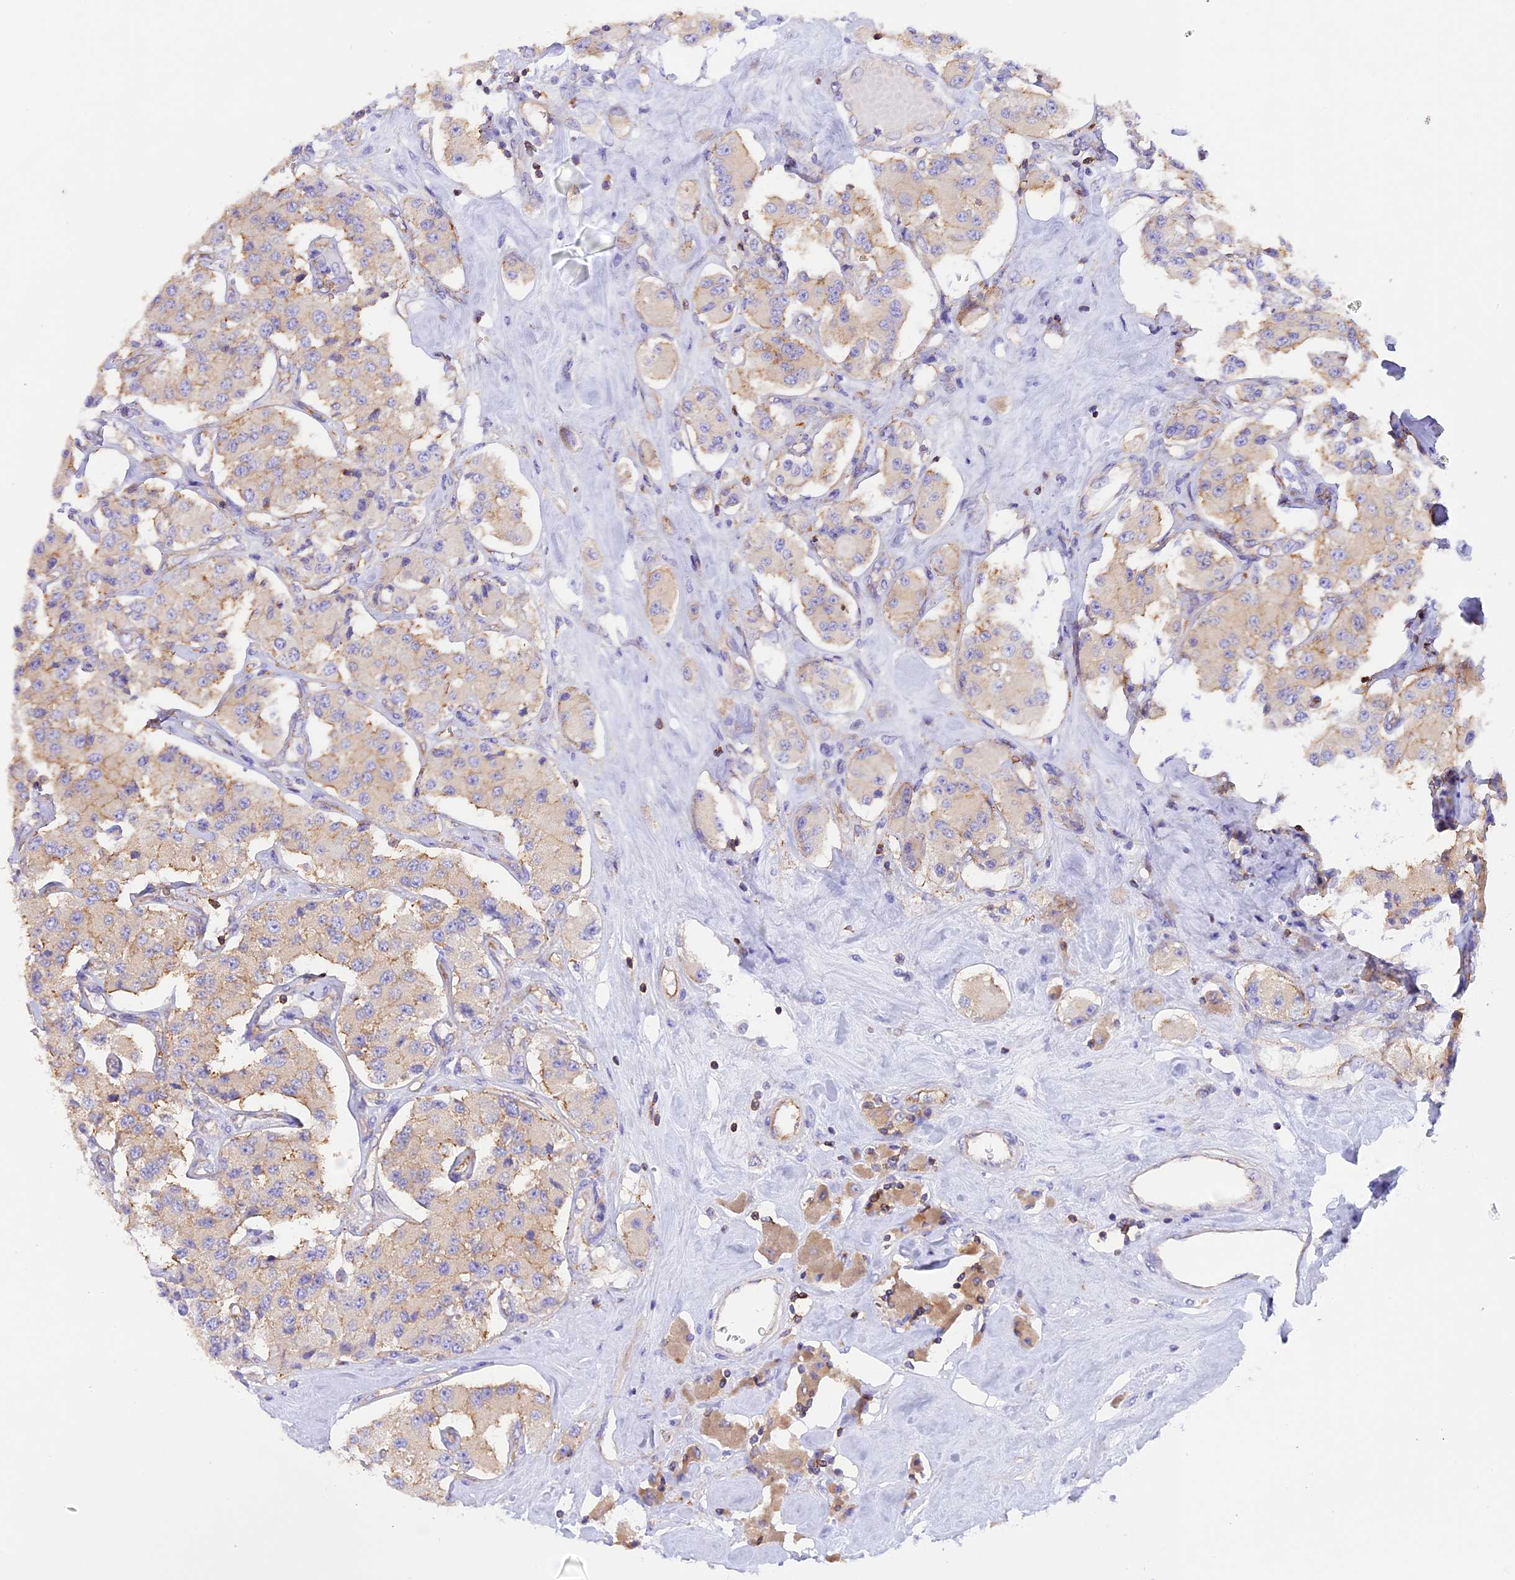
{"staining": {"intensity": "negative", "quantity": "none", "location": "none"}, "tissue": "carcinoid", "cell_type": "Tumor cells", "image_type": "cancer", "snomed": [{"axis": "morphology", "description": "Carcinoid, malignant, NOS"}, {"axis": "topography", "description": "Pancreas"}], "caption": "An image of human malignant carcinoid is negative for staining in tumor cells.", "gene": "FAM193A", "patient": {"sex": "male", "age": 41}}